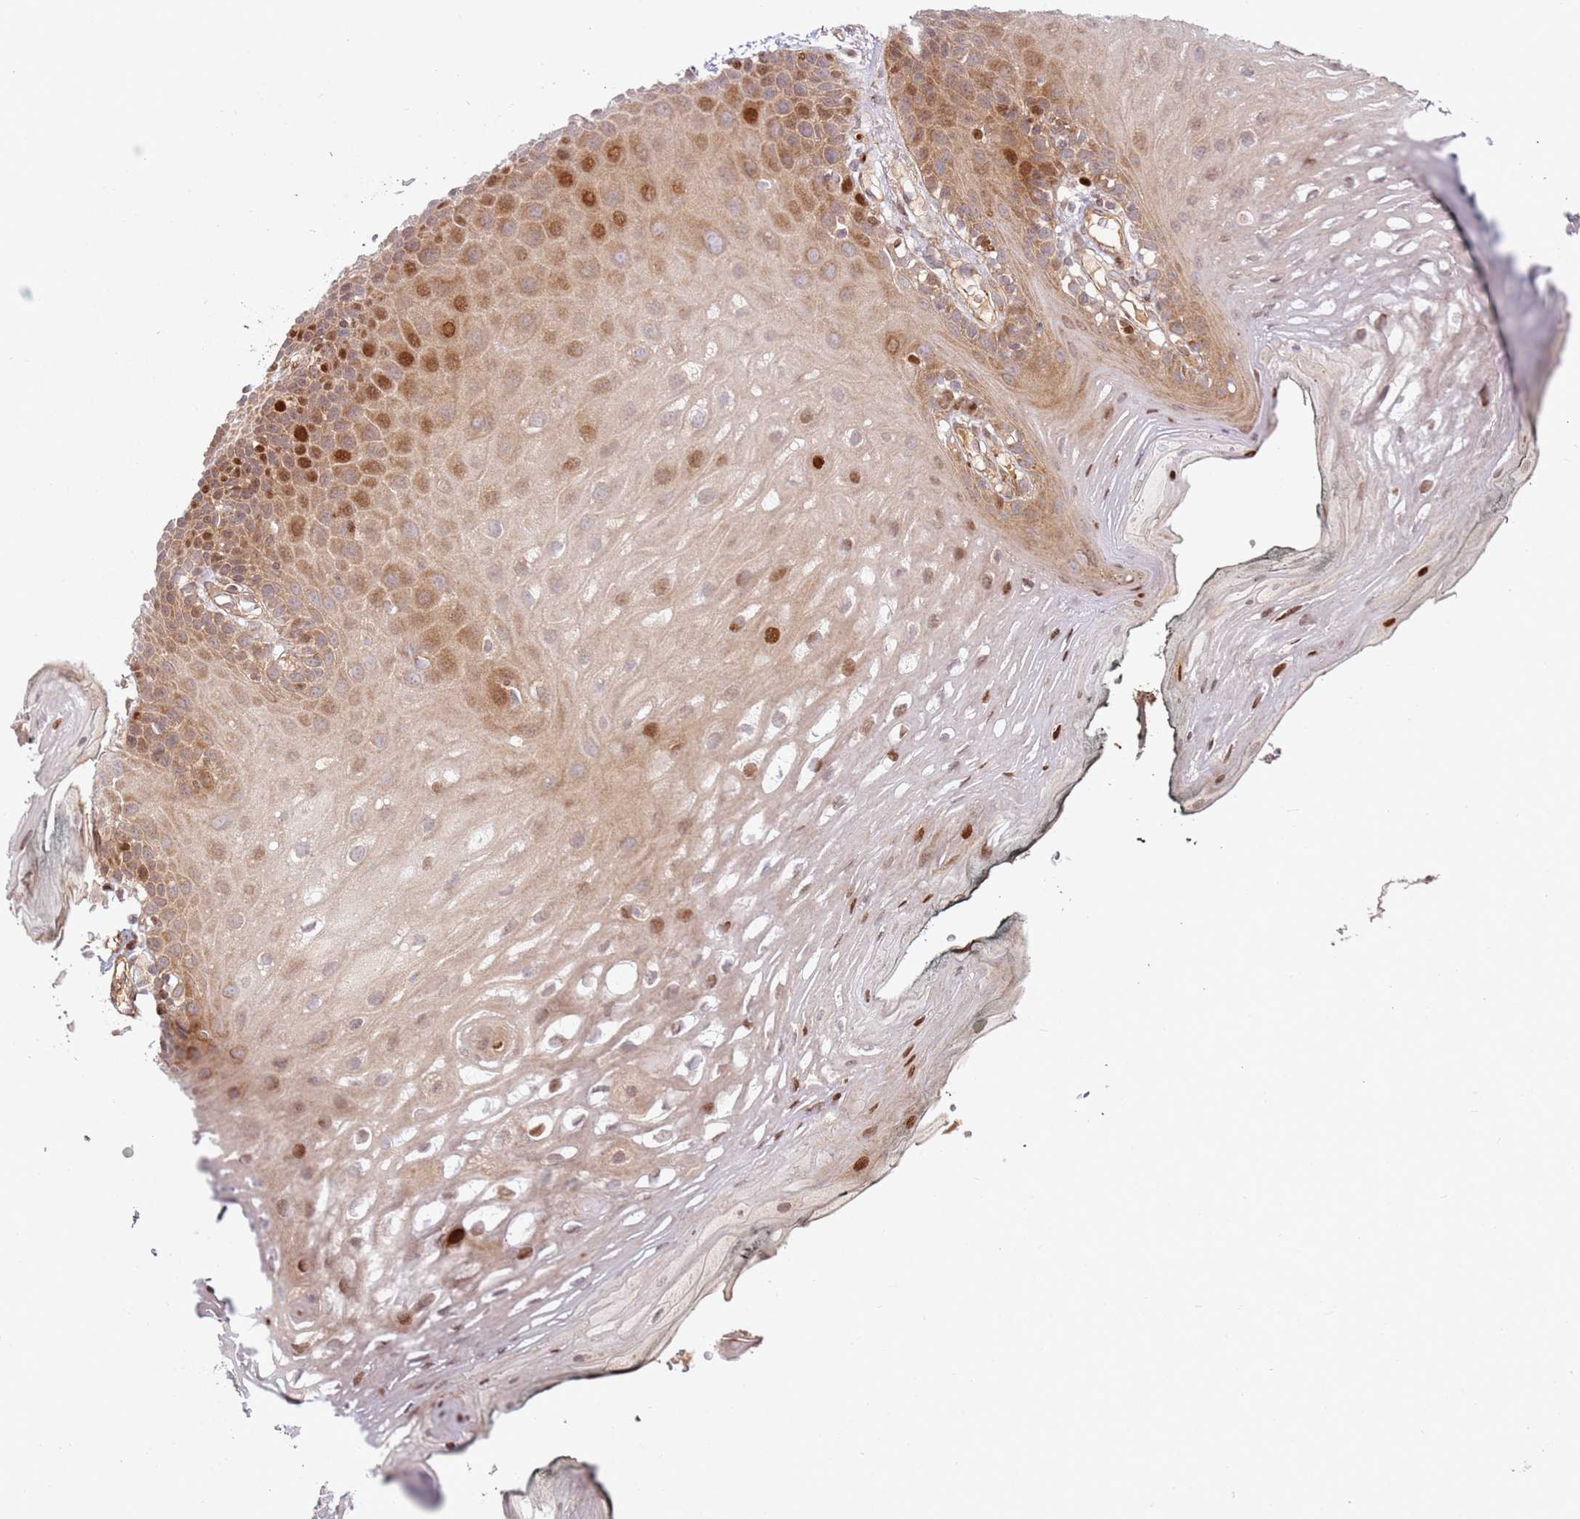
{"staining": {"intensity": "strong", "quantity": "25%-75%", "location": "cytoplasmic/membranous,nuclear"}, "tissue": "oral mucosa", "cell_type": "Squamous epithelial cells", "image_type": "normal", "snomed": [{"axis": "morphology", "description": "Normal tissue, NOS"}, {"axis": "topography", "description": "Oral tissue"}, {"axis": "topography", "description": "Tounge, NOS"}], "caption": "Immunohistochemical staining of unremarkable human oral mucosa reveals high levels of strong cytoplasmic/membranous,nuclear positivity in approximately 25%-75% of squamous epithelial cells.", "gene": "TMEM233", "patient": {"sex": "female", "age": 81}}